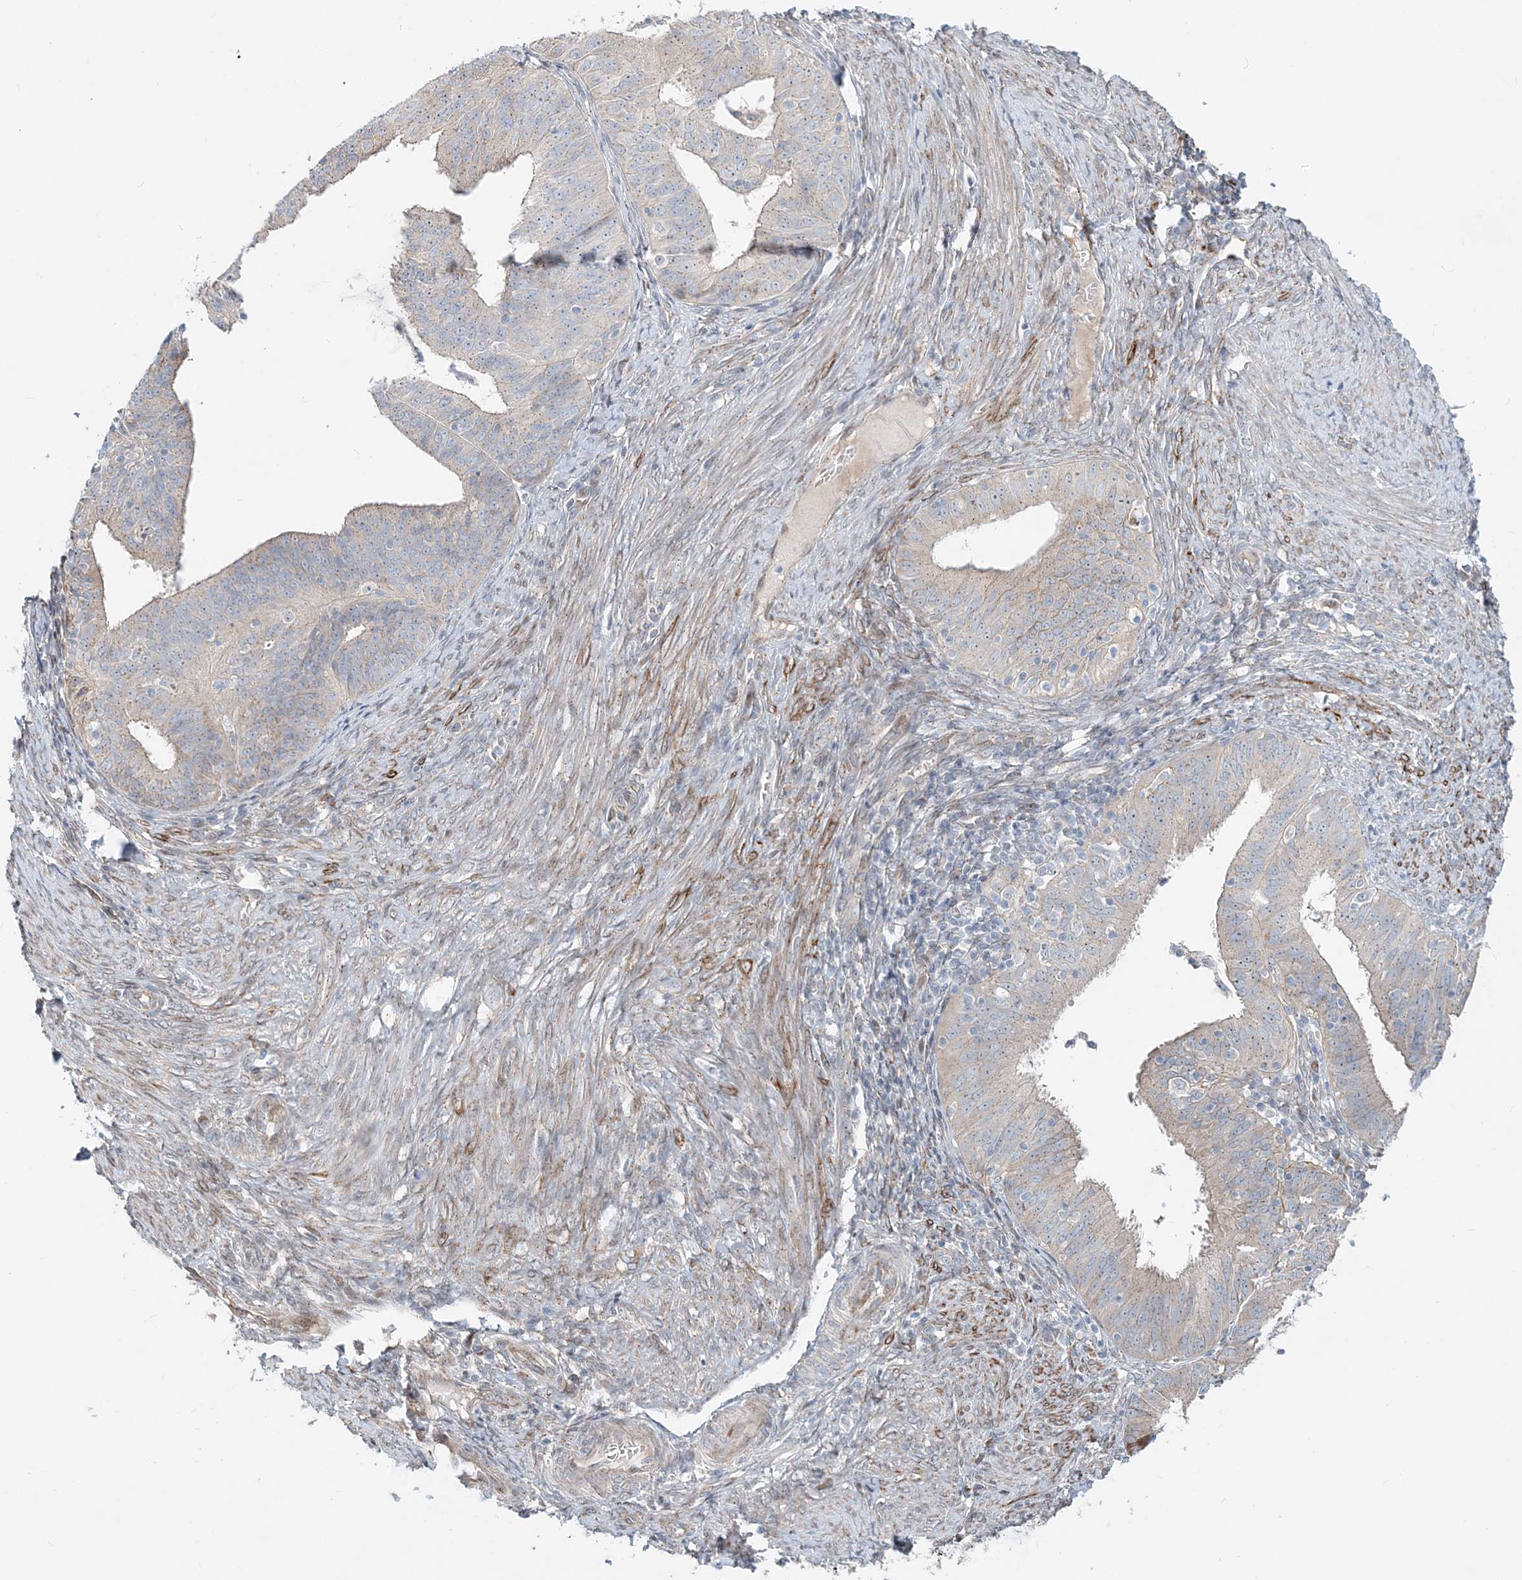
{"staining": {"intensity": "negative", "quantity": "none", "location": "none"}, "tissue": "endometrial cancer", "cell_type": "Tumor cells", "image_type": "cancer", "snomed": [{"axis": "morphology", "description": "Adenocarcinoma, NOS"}, {"axis": "topography", "description": "Endometrium"}], "caption": "Endometrial cancer (adenocarcinoma) was stained to show a protein in brown. There is no significant positivity in tumor cells. Nuclei are stained in blue.", "gene": "CXXC5", "patient": {"sex": "female", "age": 51}}